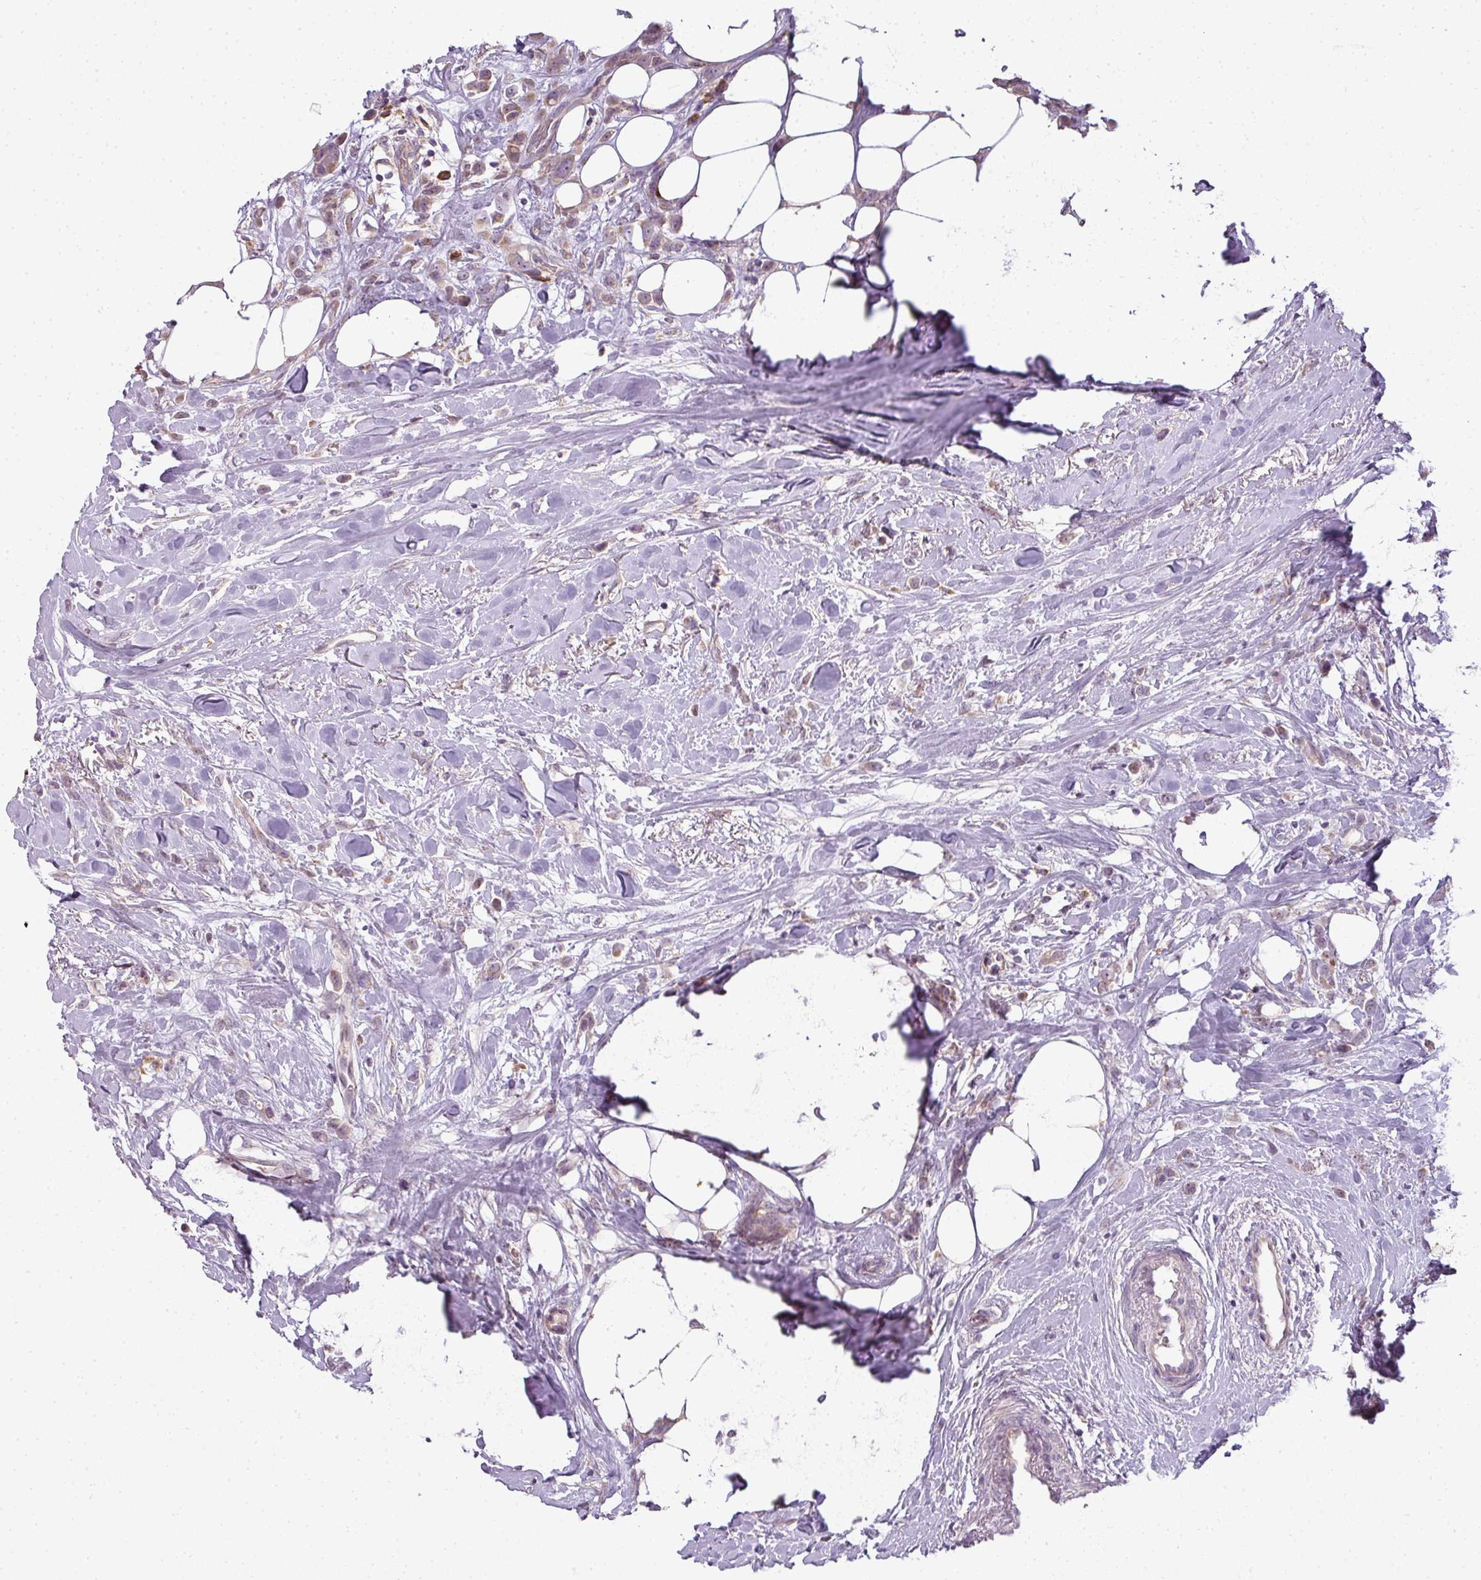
{"staining": {"intensity": "moderate", "quantity": "<25%", "location": "cytoplasmic/membranous"}, "tissue": "breast cancer", "cell_type": "Tumor cells", "image_type": "cancer", "snomed": [{"axis": "morphology", "description": "Duct carcinoma"}, {"axis": "topography", "description": "Breast"}], "caption": "Breast cancer (intraductal carcinoma) stained with DAB immunohistochemistry (IHC) displays low levels of moderate cytoplasmic/membranous expression in approximately <25% of tumor cells.", "gene": "LY75", "patient": {"sex": "female", "age": 80}}